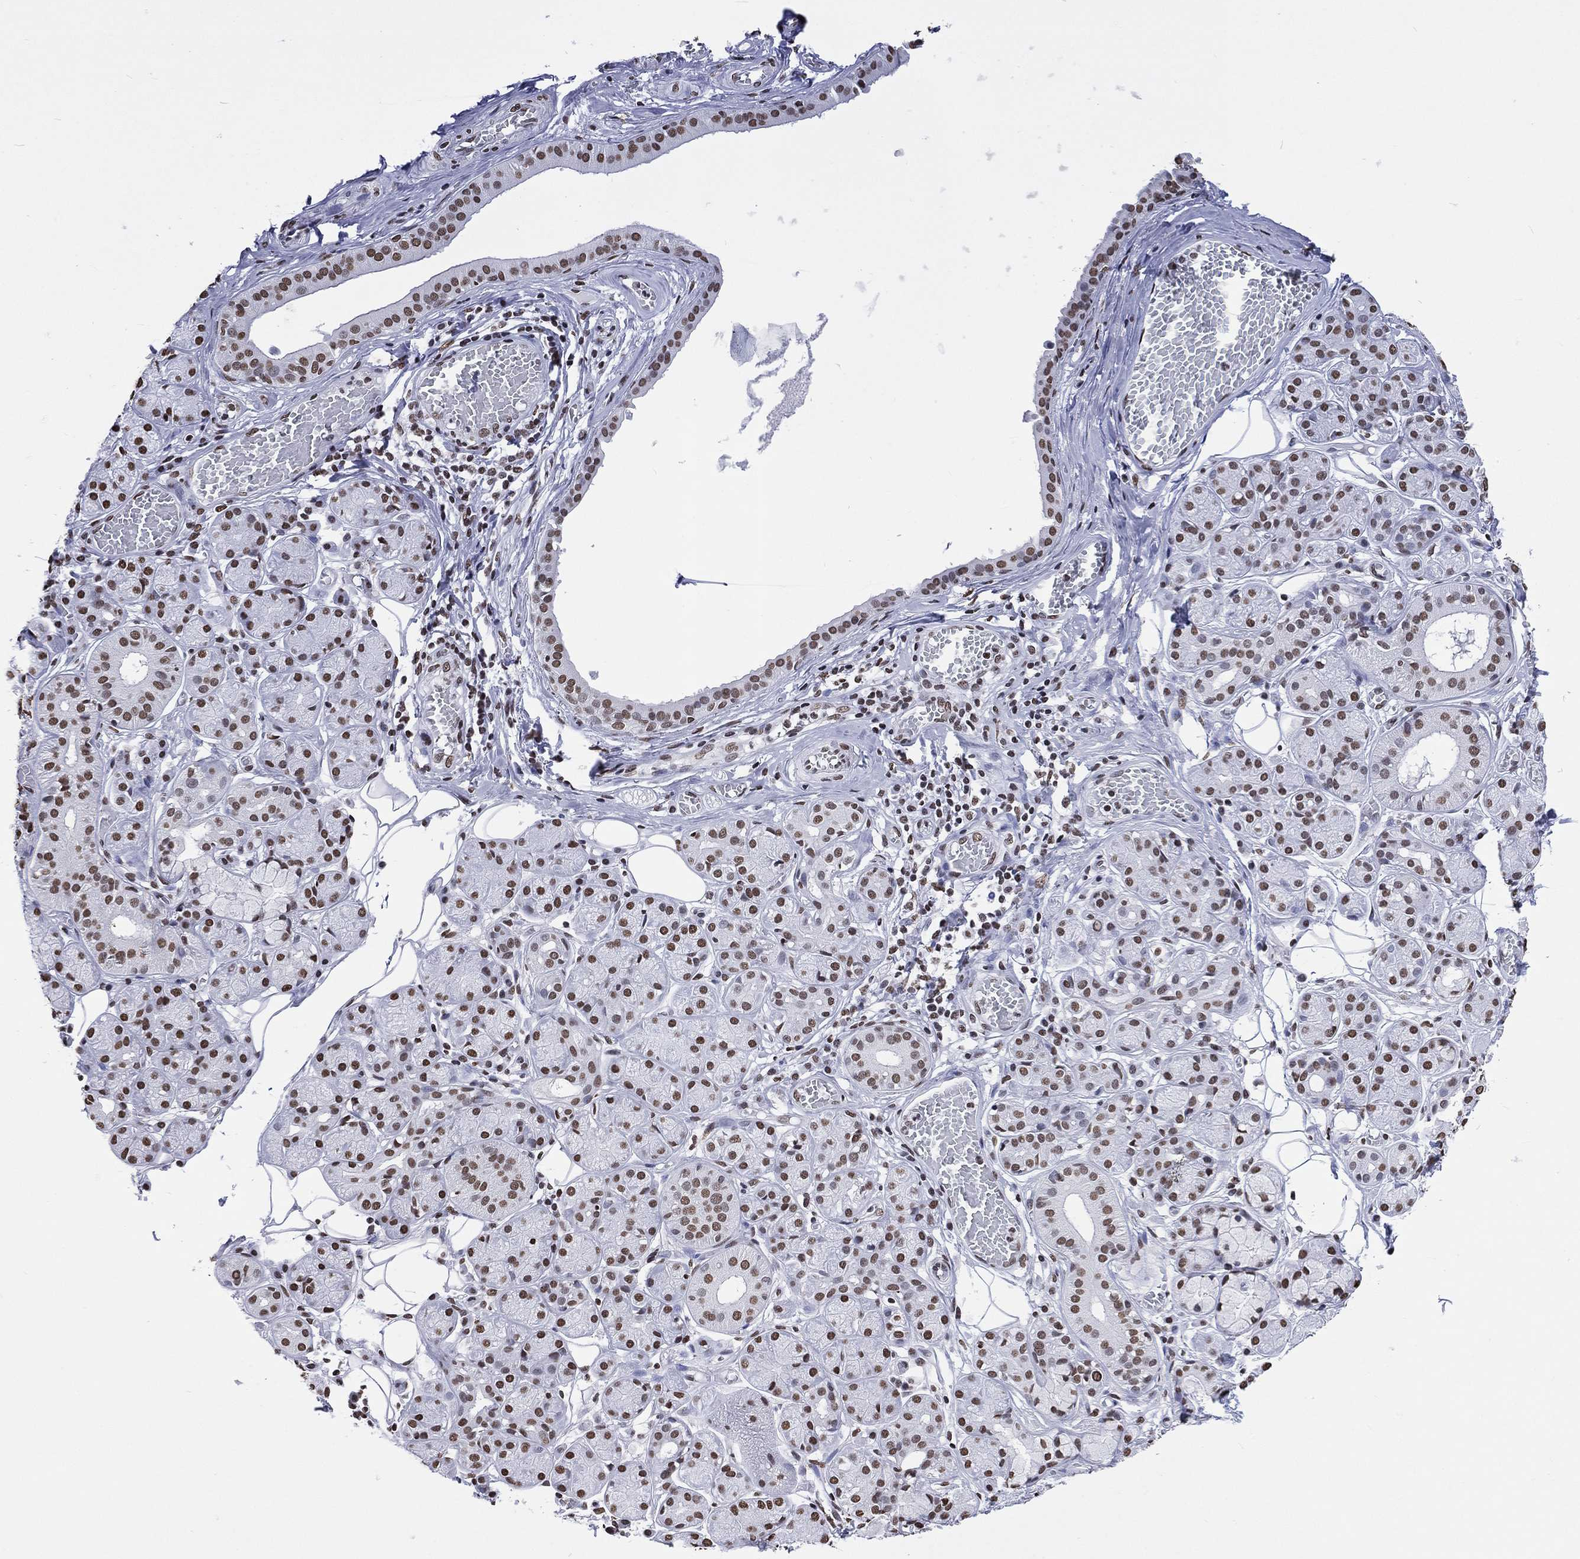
{"staining": {"intensity": "strong", "quantity": "25%-75%", "location": "nuclear"}, "tissue": "salivary gland", "cell_type": "Glandular cells", "image_type": "normal", "snomed": [{"axis": "morphology", "description": "Normal tissue, NOS"}, {"axis": "topography", "description": "Salivary gland"}, {"axis": "topography", "description": "Peripheral nerve tissue"}], "caption": "Immunohistochemistry (DAB) staining of benign salivary gland reveals strong nuclear protein expression in about 25%-75% of glandular cells.", "gene": "RETREG2", "patient": {"sex": "male", "age": 71}}